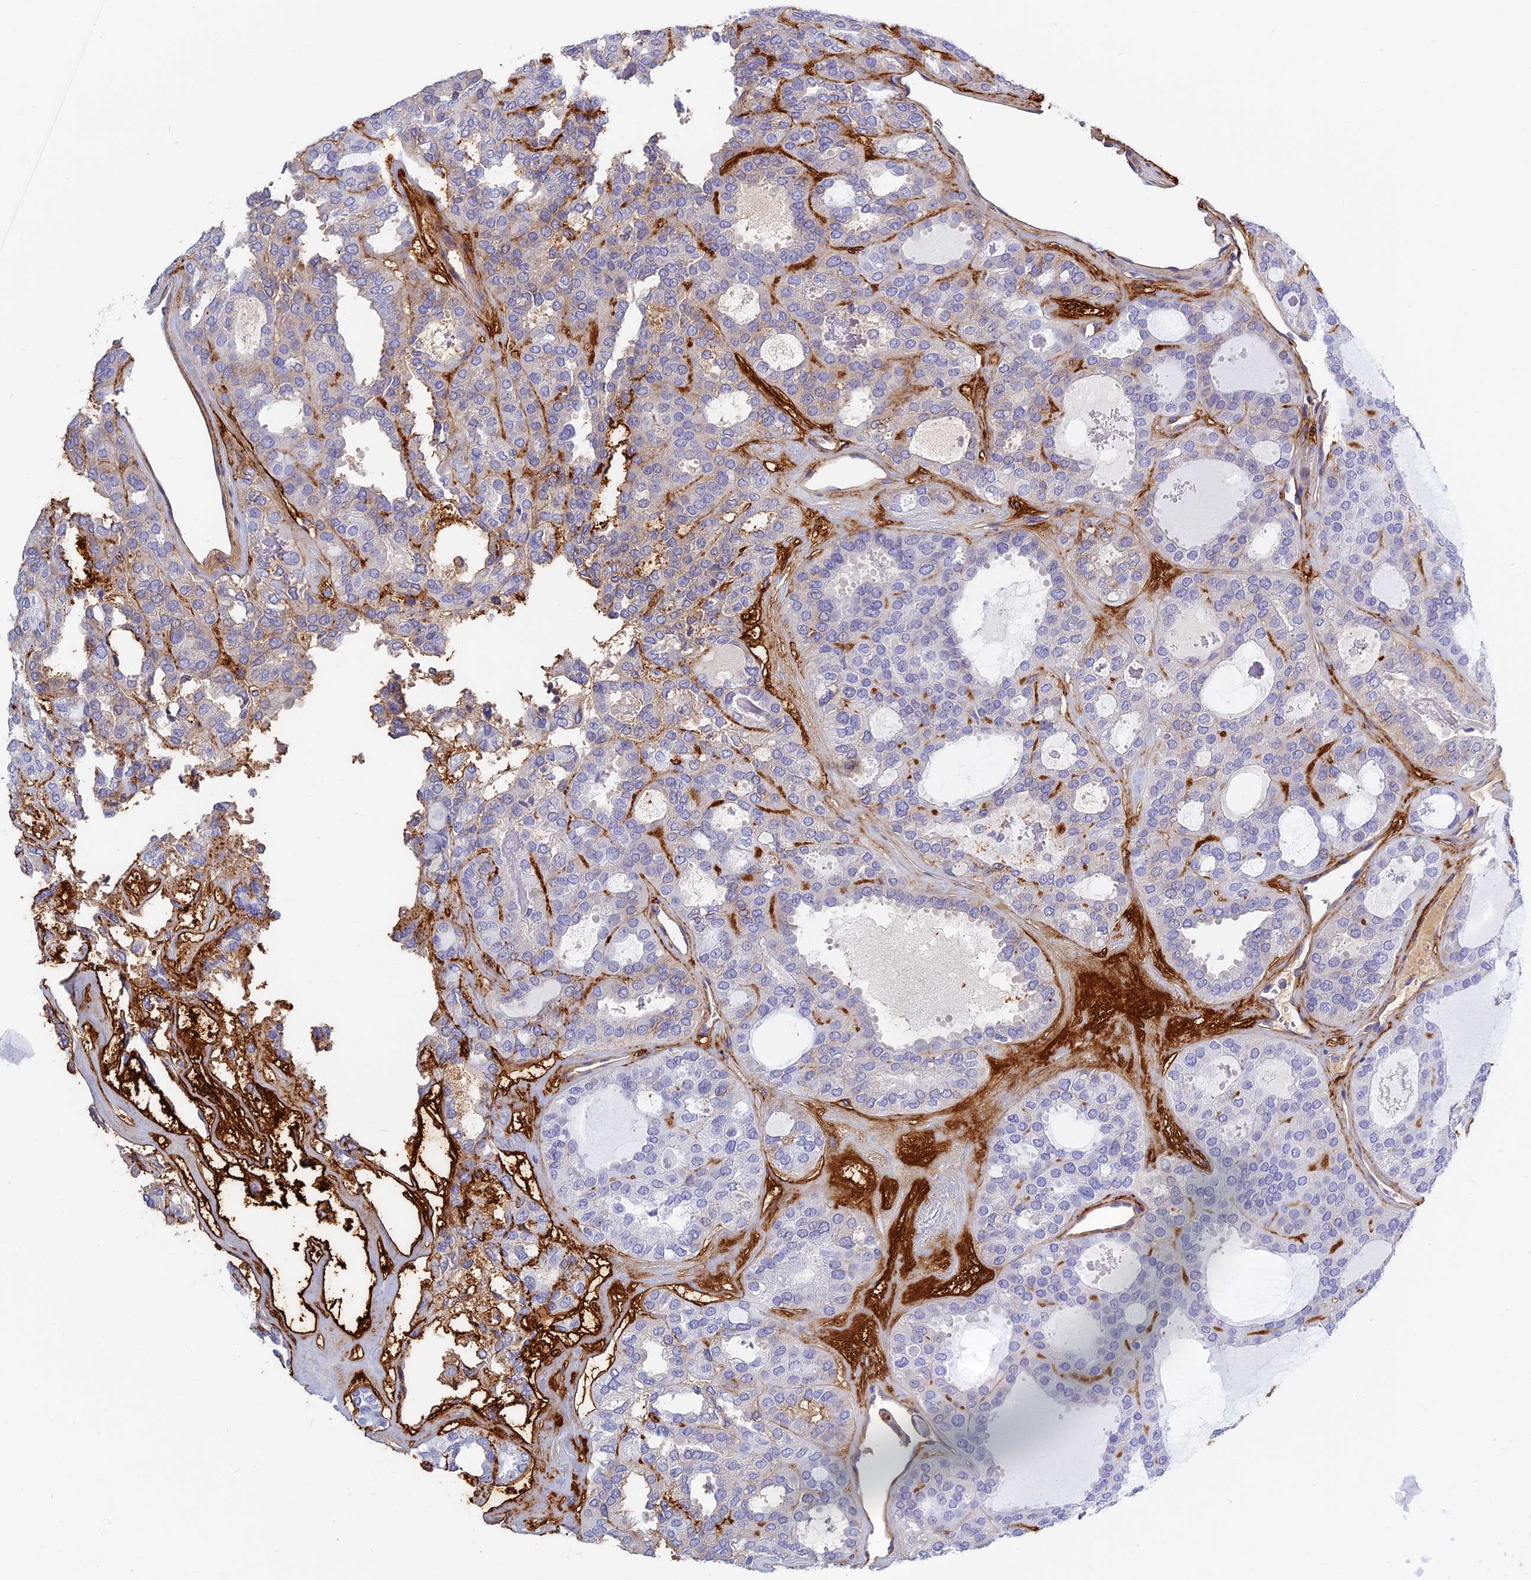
{"staining": {"intensity": "negative", "quantity": "none", "location": "none"}, "tissue": "thyroid cancer", "cell_type": "Tumor cells", "image_type": "cancer", "snomed": [{"axis": "morphology", "description": "Follicular adenoma carcinoma, NOS"}, {"axis": "topography", "description": "Thyroid gland"}], "caption": "The immunohistochemistry (IHC) photomicrograph has no significant expression in tumor cells of follicular adenoma carcinoma (thyroid) tissue.", "gene": "ITIH1", "patient": {"sex": "male", "age": 75}}